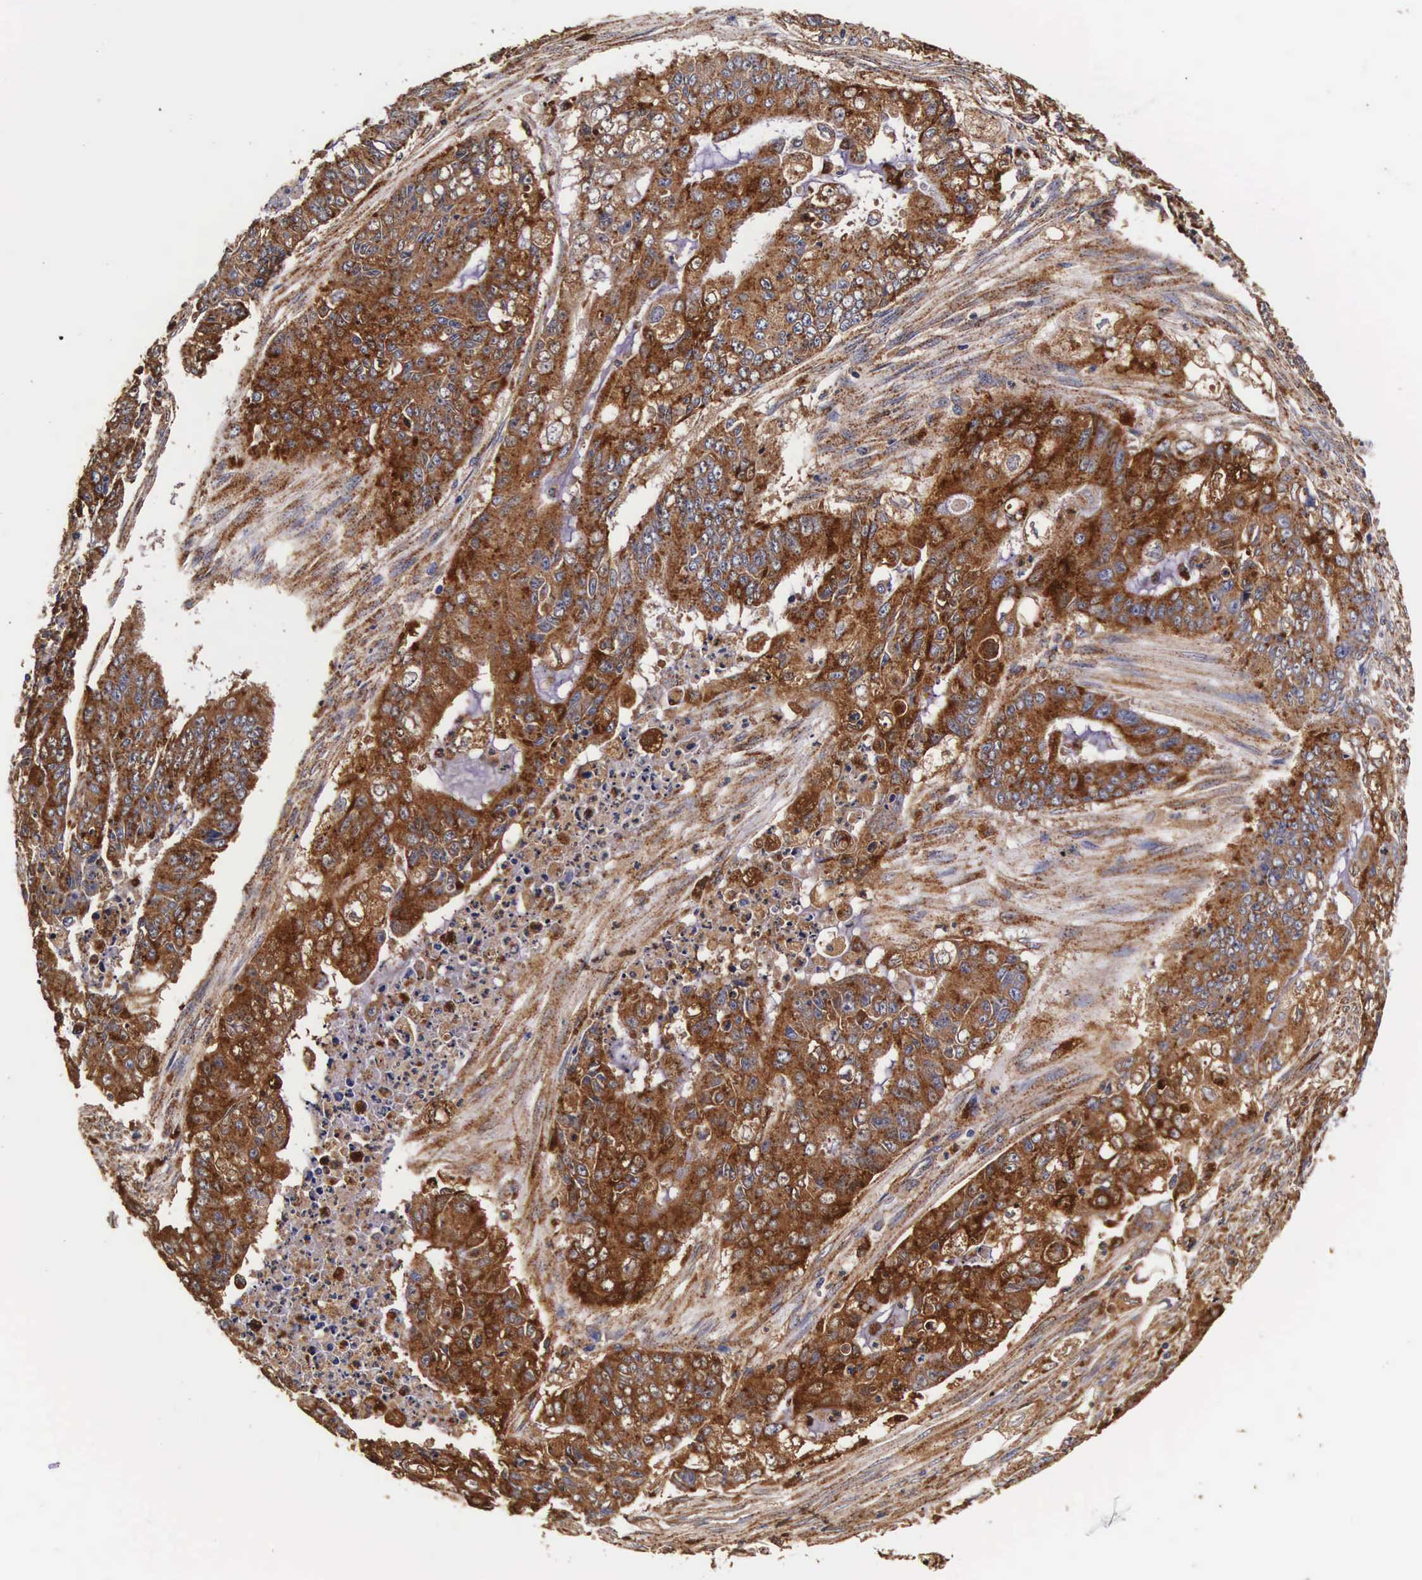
{"staining": {"intensity": "strong", "quantity": ">75%", "location": "cytoplasmic/membranous"}, "tissue": "endometrial cancer", "cell_type": "Tumor cells", "image_type": "cancer", "snomed": [{"axis": "morphology", "description": "Adenocarcinoma, NOS"}, {"axis": "topography", "description": "Endometrium"}], "caption": "Tumor cells exhibit strong cytoplasmic/membranous positivity in approximately >75% of cells in adenocarcinoma (endometrial).", "gene": "CTSB", "patient": {"sex": "female", "age": 75}}